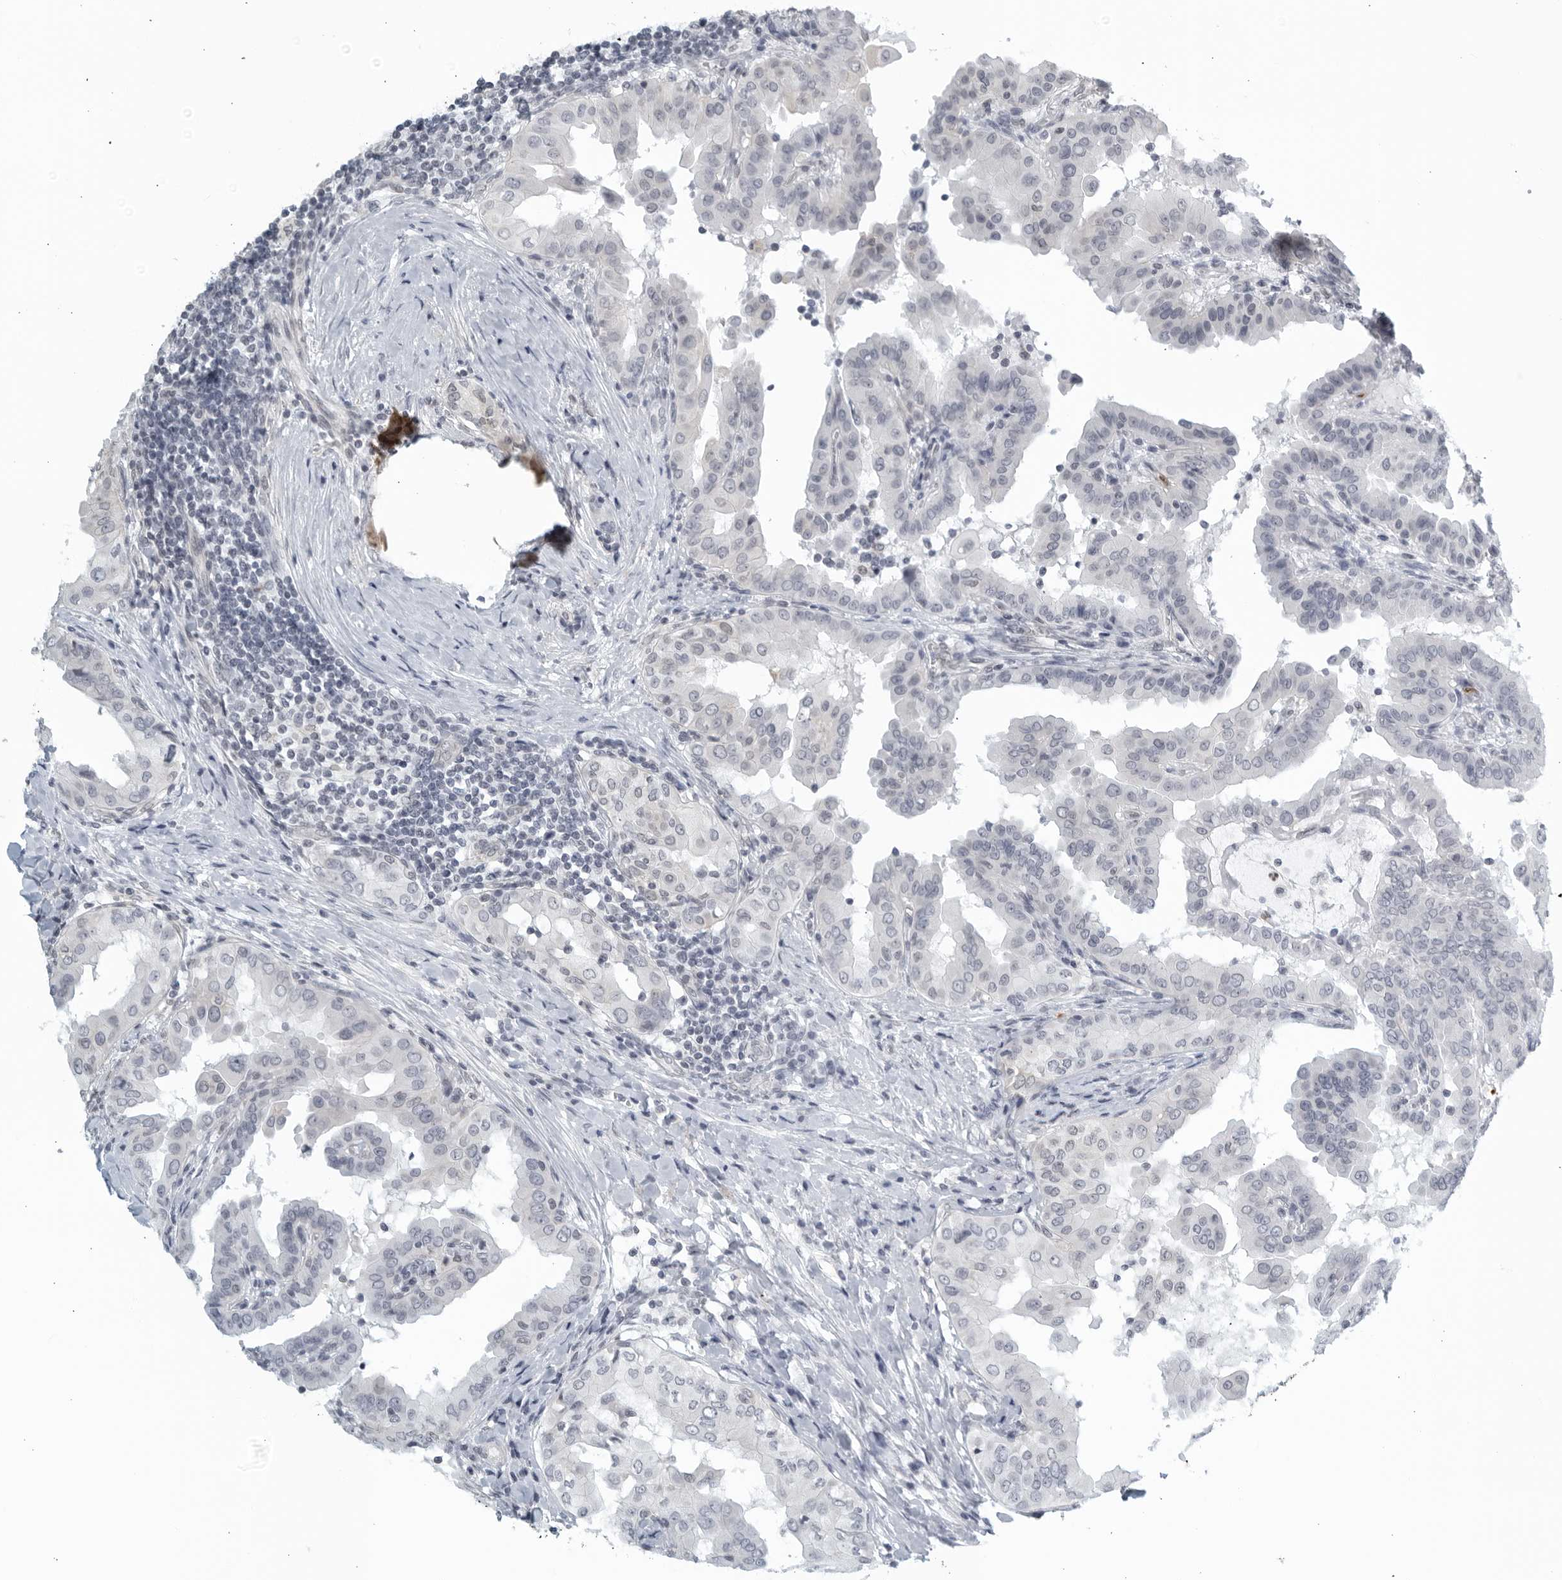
{"staining": {"intensity": "negative", "quantity": "none", "location": "none"}, "tissue": "thyroid cancer", "cell_type": "Tumor cells", "image_type": "cancer", "snomed": [{"axis": "morphology", "description": "Papillary adenocarcinoma, NOS"}, {"axis": "topography", "description": "Thyroid gland"}], "caption": "High power microscopy image of an immunohistochemistry image of thyroid papillary adenocarcinoma, revealing no significant expression in tumor cells.", "gene": "KLK7", "patient": {"sex": "male", "age": 33}}